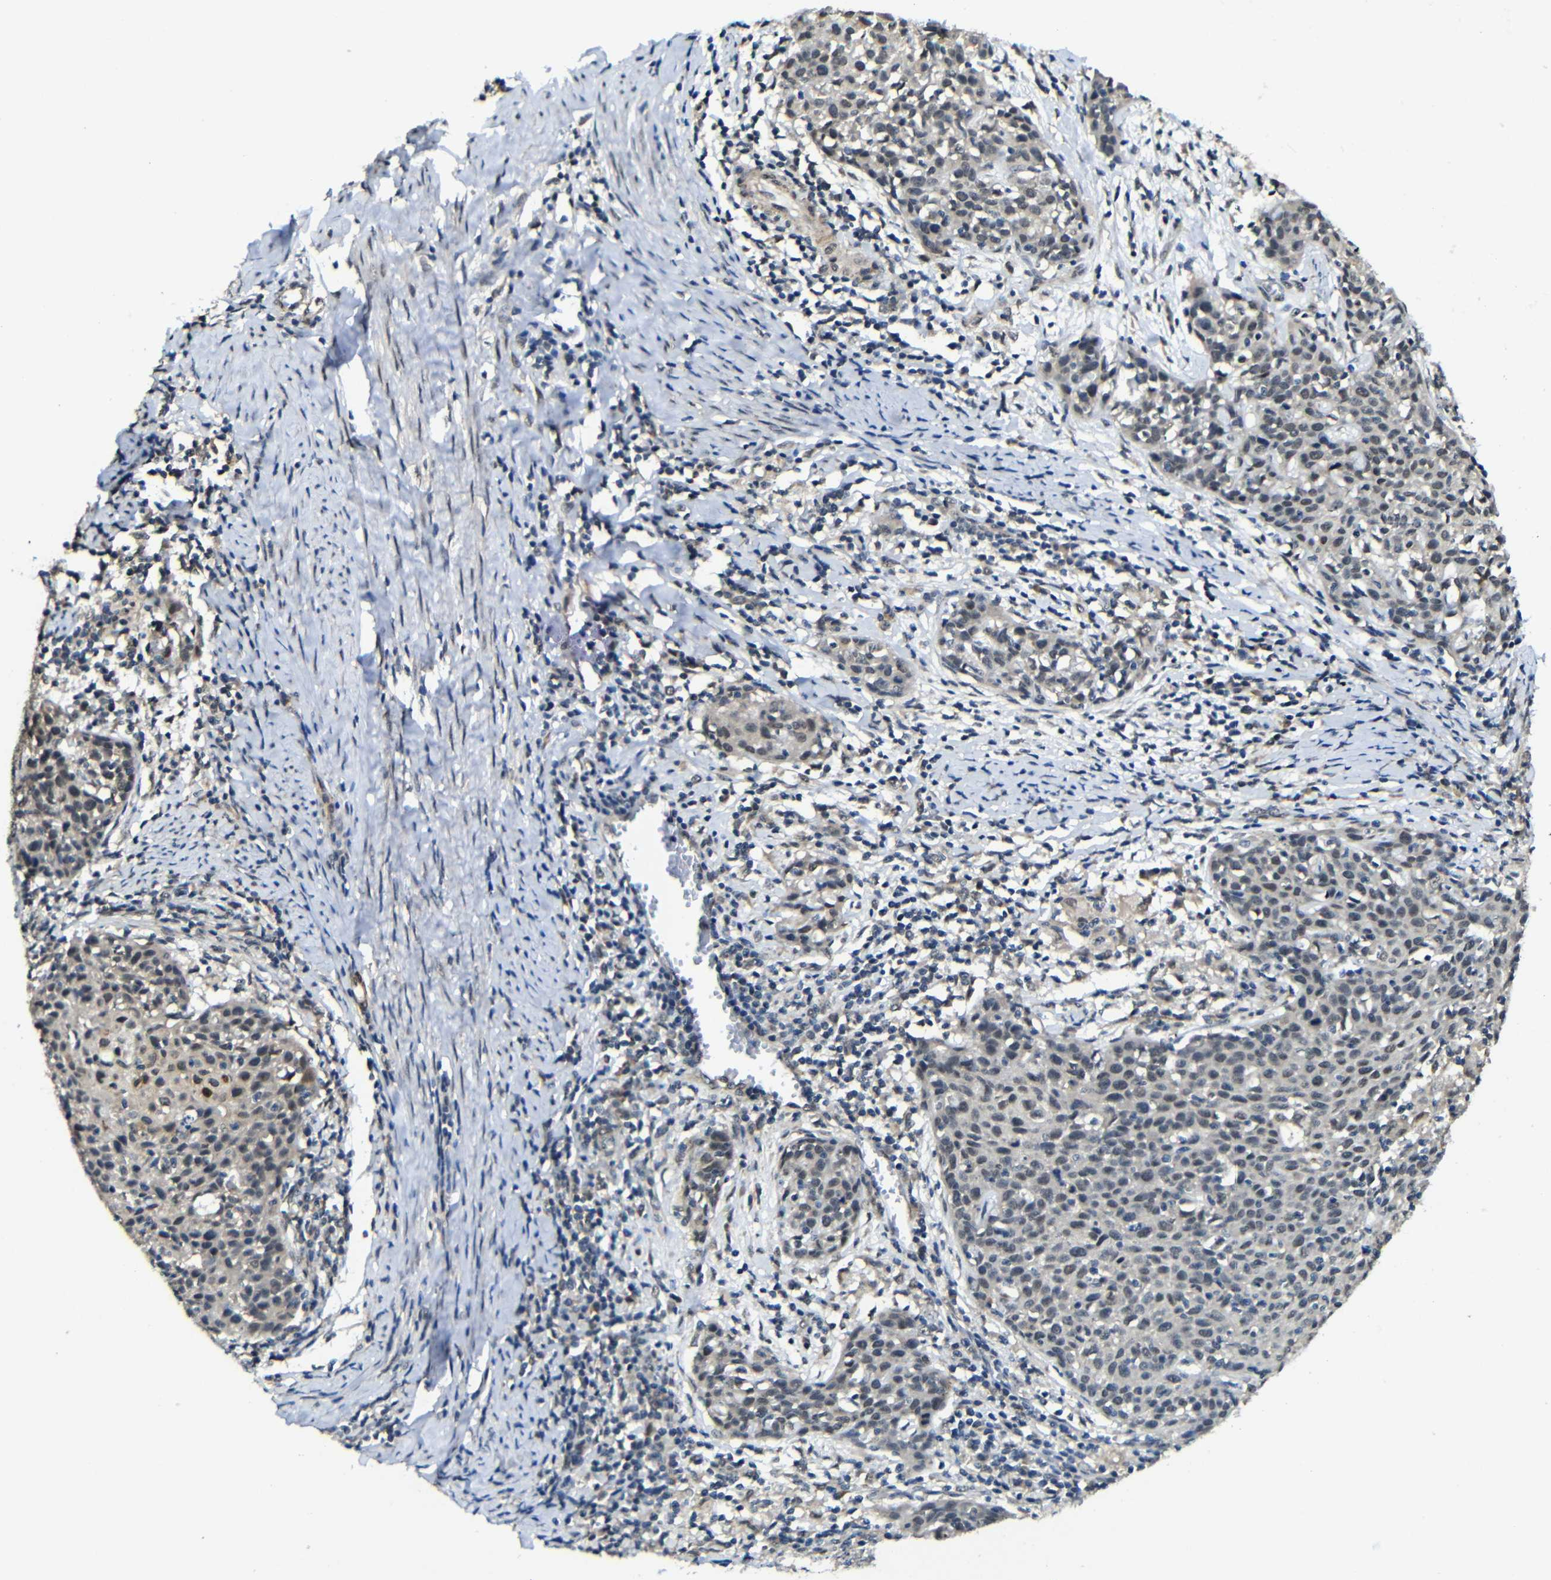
{"staining": {"intensity": "negative", "quantity": "none", "location": "none"}, "tissue": "cervical cancer", "cell_type": "Tumor cells", "image_type": "cancer", "snomed": [{"axis": "morphology", "description": "Squamous cell carcinoma, NOS"}, {"axis": "topography", "description": "Cervix"}], "caption": "Cervical cancer was stained to show a protein in brown. There is no significant positivity in tumor cells.", "gene": "FAM172A", "patient": {"sex": "female", "age": 38}}